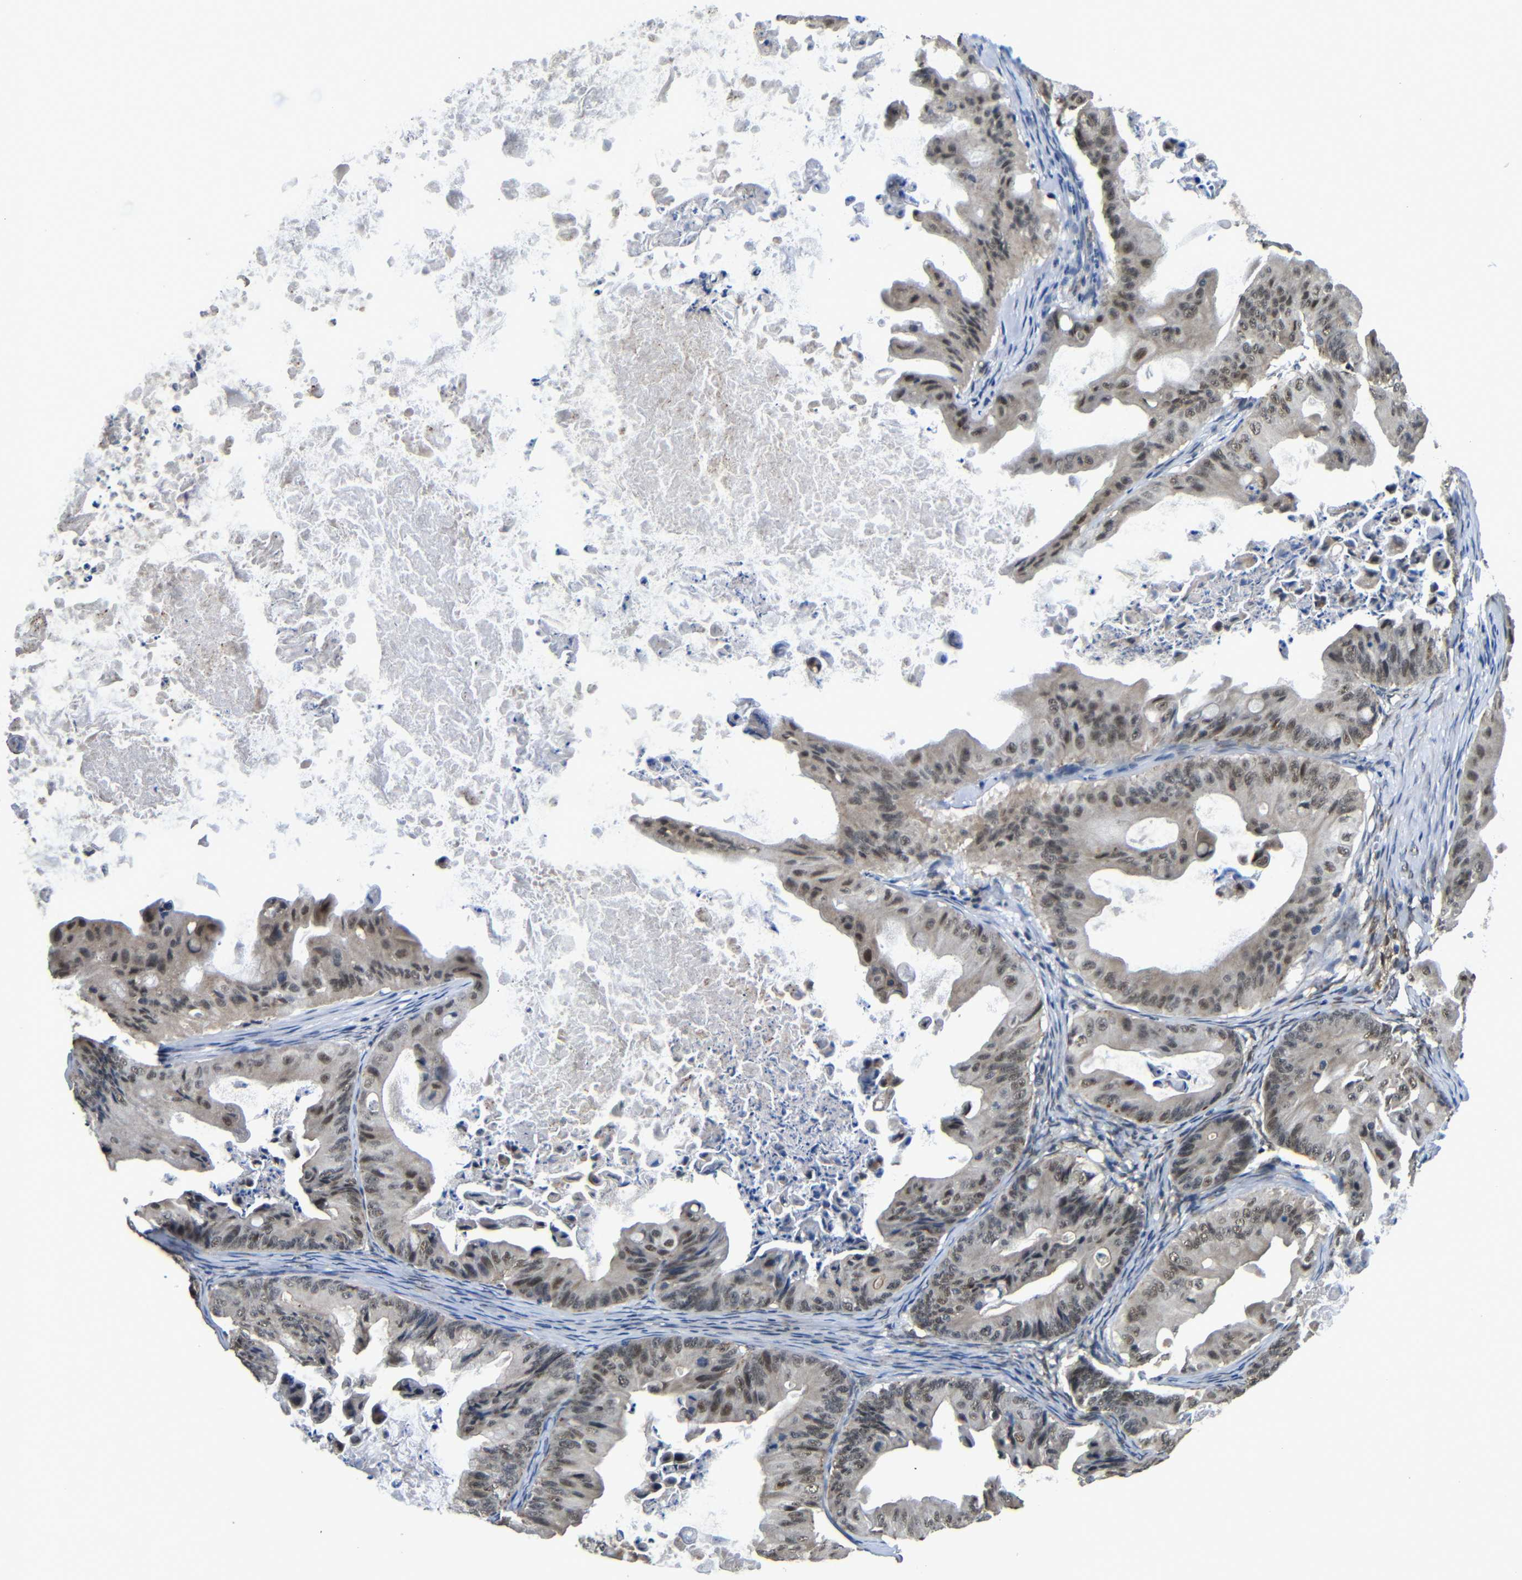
{"staining": {"intensity": "weak", "quantity": "25%-75%", "location": "cytoplasmic/membranous,nuclear"}, "tissue": "ovarian cancer", "cell_type": "Tumor cells", "image_type": "cancer", "snomed": [{"axis": "morphology", "description": "Cystadenocarcinoma, mucinous, NOS"}, {"axis": "topography", "description": "Ovary"}], "caption": "Ovarian mucinous cystadenocarcinoma was stained to show a protein in brown. There is low levels of weak cytoplasmic/membranous and nuclear positivity in approximately 25%-75% of tumor cells. Using DAB (3,3'-diaminobenzidine) (brown) and hematoxylin (blue) stains, captured at high magnification using brightfield microscopy.", "gene": "FAM172A", "patient": {"sex": "female", "age": 37}}